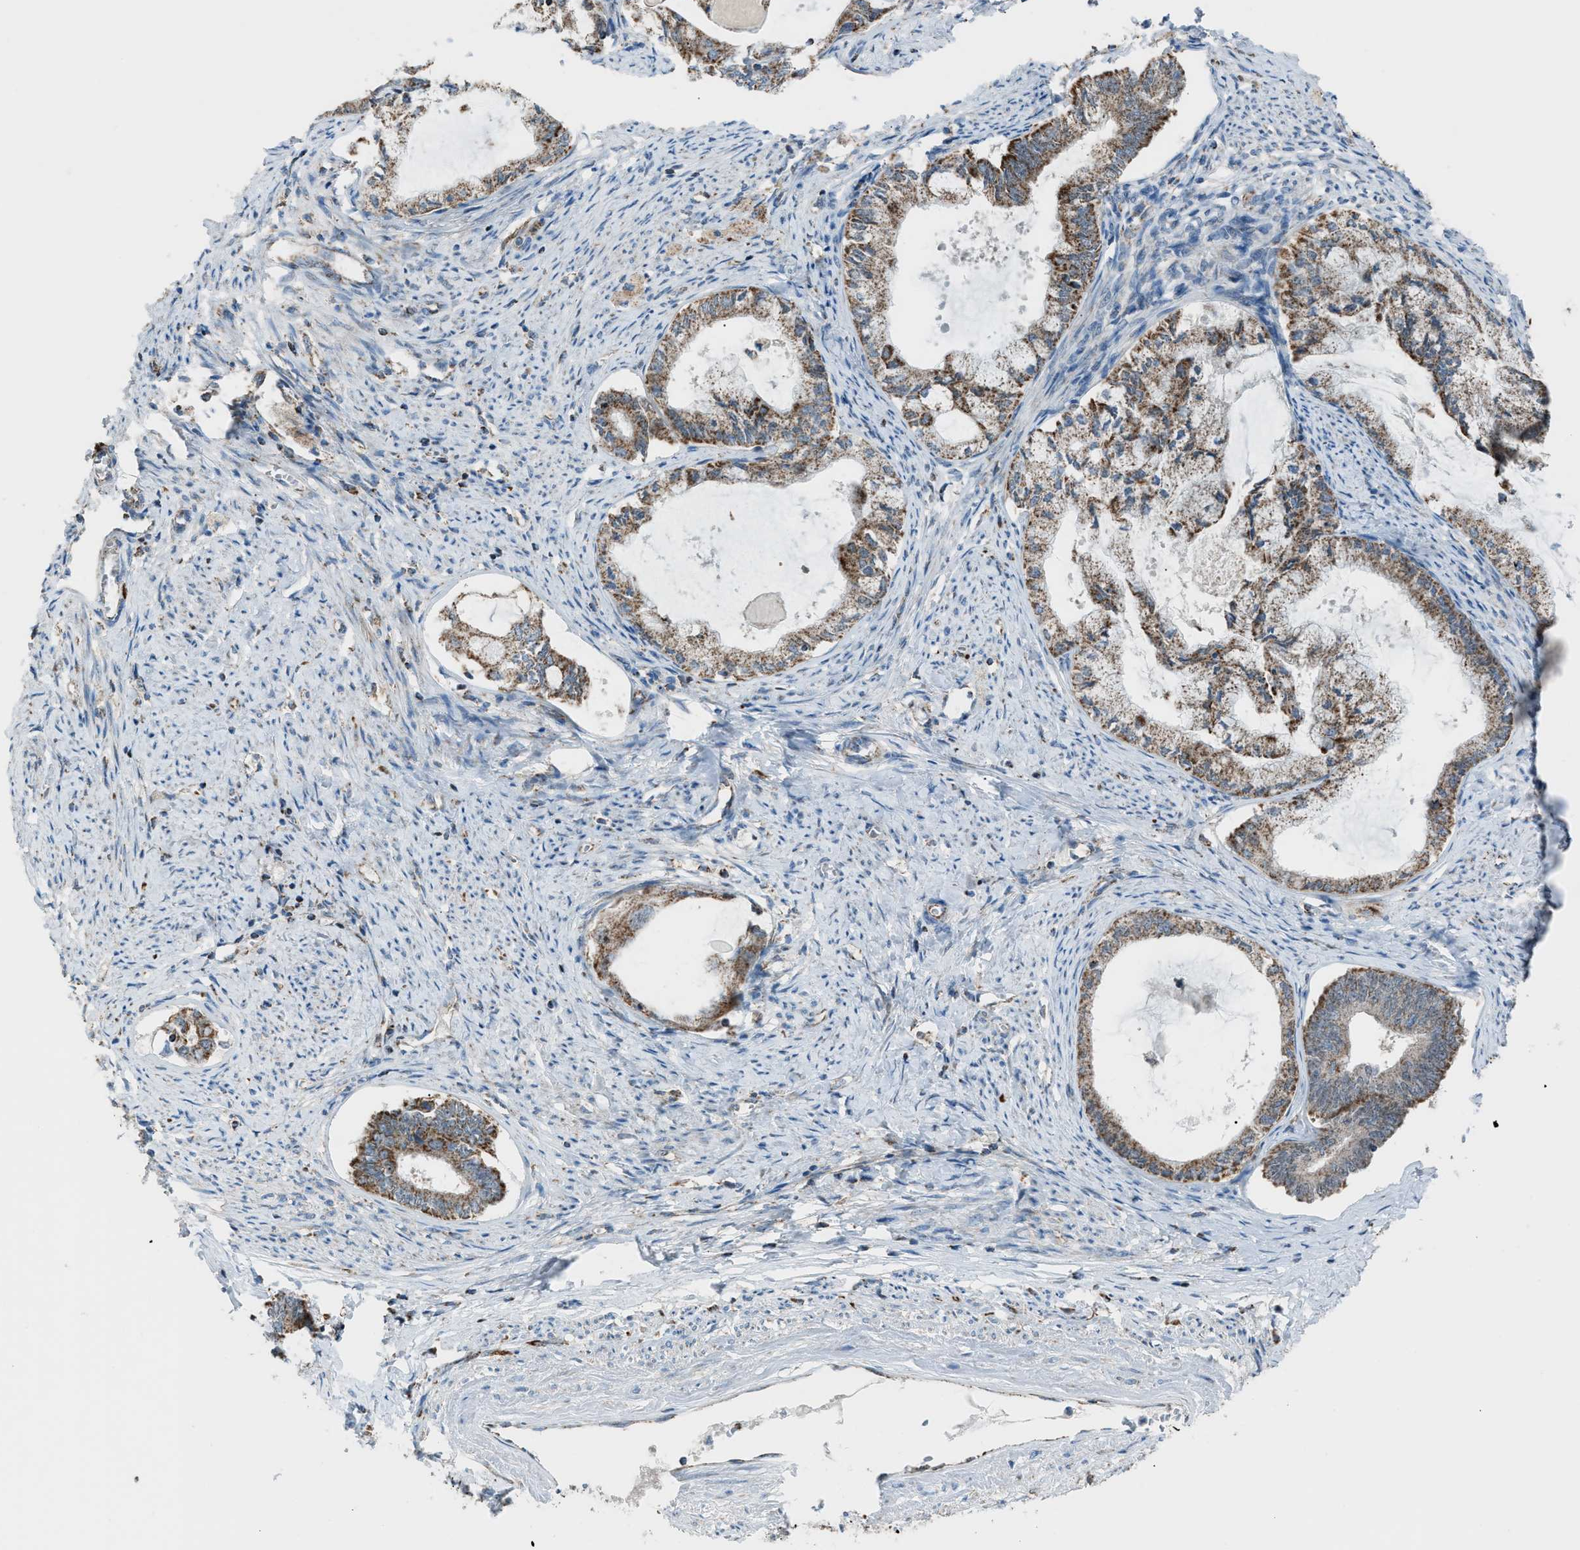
{"staining": {"intensity": "moderate", "quantity": ">75%", "location": "cytoplasmic/membranous"}, "tissue": "endometrial cancer", "cell_type": "Tumor cells", "image_type": "cancer", "snomed": [{"axis": "morphology", "description": "Adenocarcinoma, NOS"}, {"axis": "topography", "description": "Endometrium"}], "caption": "Moderate cytoplasmic/membranous staining for a protein is appreciated in approximately >75% of tumor cells of endometrial cancer (adenocarcinoma) using IHC.", "gene": "SRM", "patient": {"sex": "female", "age": 86}}